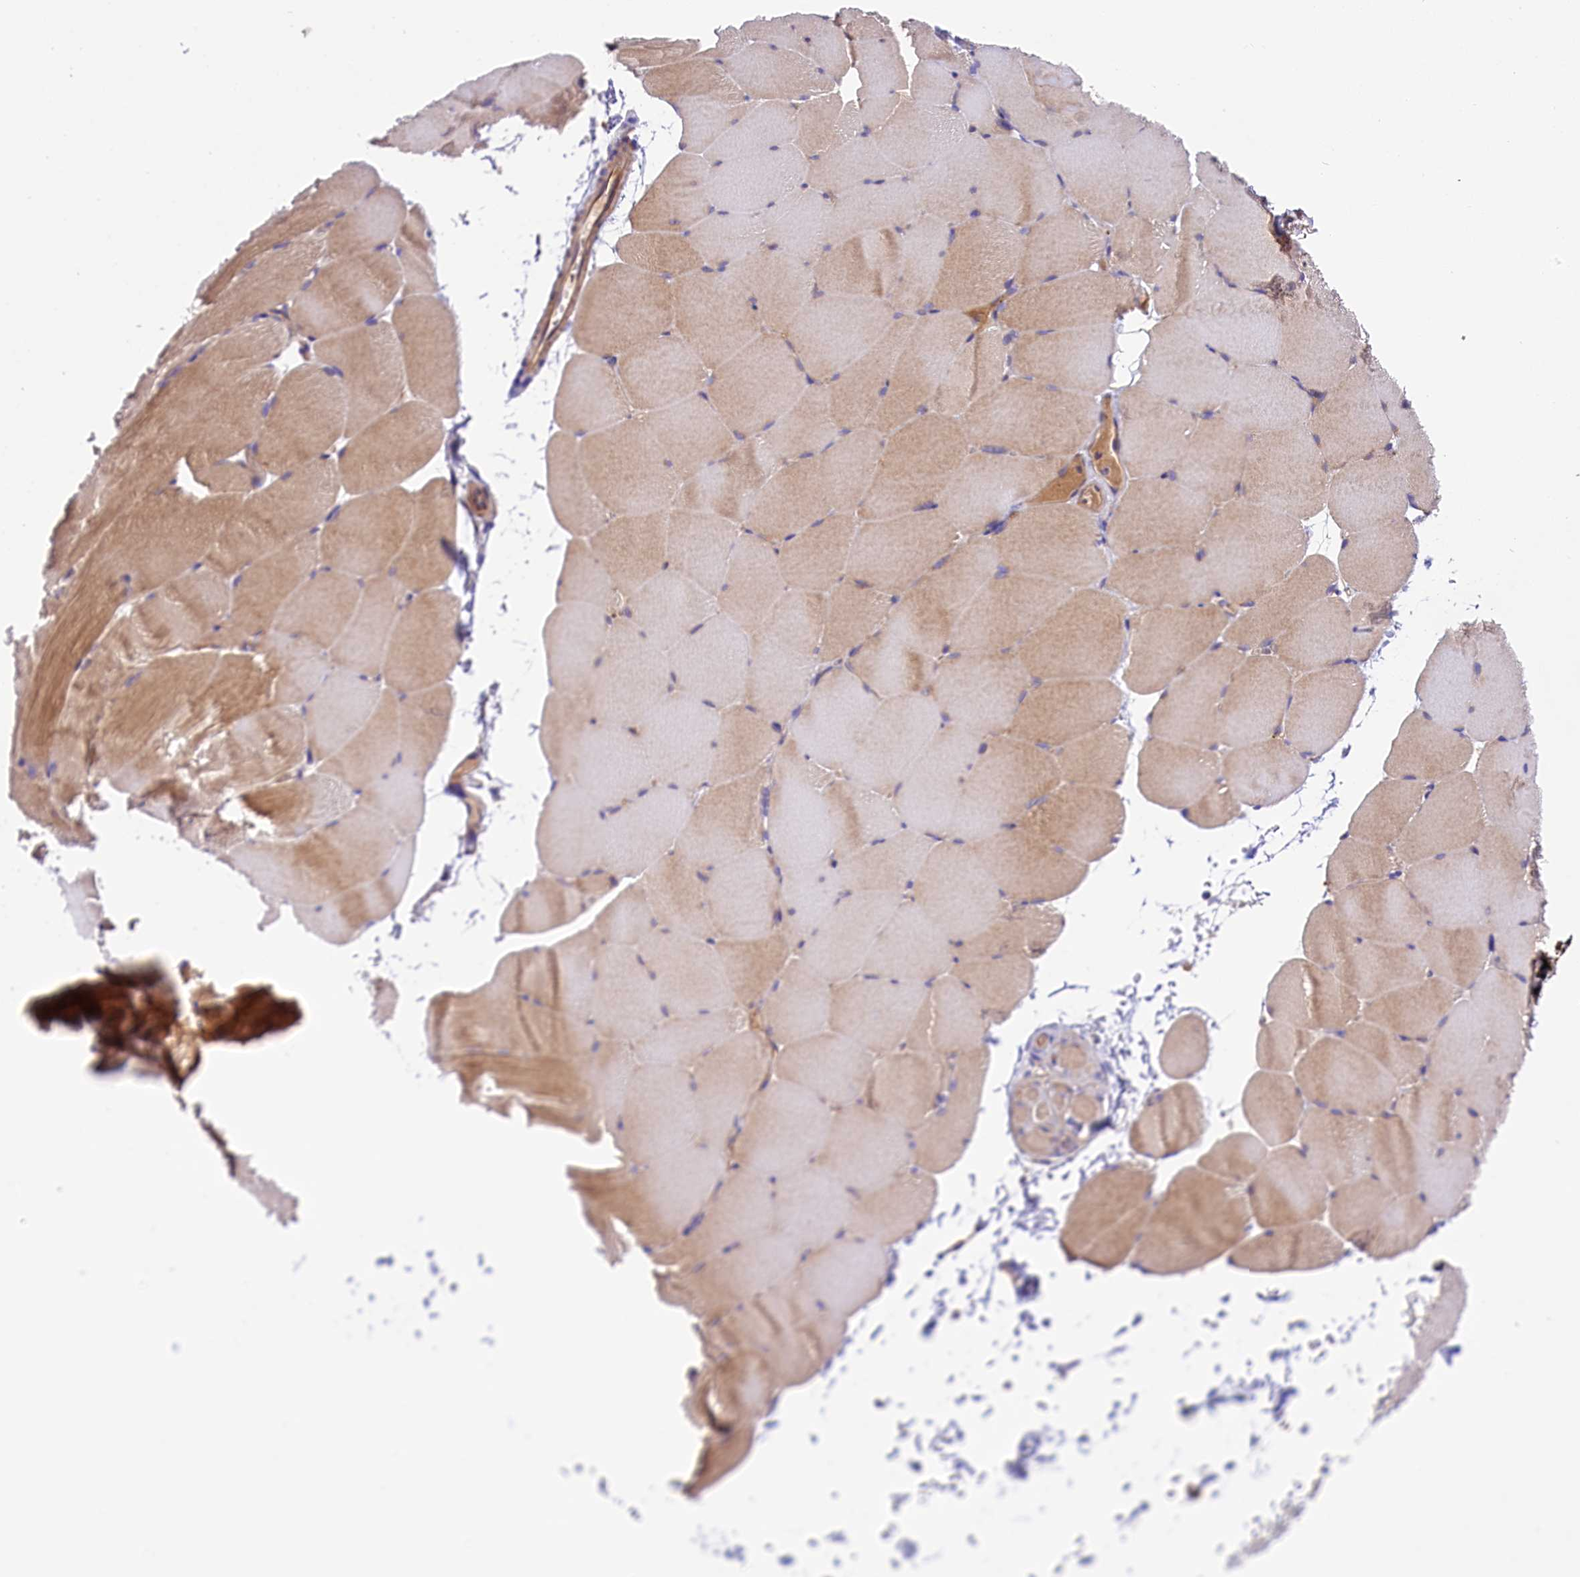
{"staining": {"intensity": "weak", "quantity": "25%-75%", "location": "cytoplasmic/membranous"}, "tissue": "skeletal muscle", "cell_type": "Myocytes", "image_type": "normal", "snomed": [{"axis": "morphology", "description": "Normal tissue, NOS"}, {"axis": "topography", "description": "Skeletal muscle"}, {"axis": "topography", "description": "Parathyroid gland"}], "caption": "Approximately 25%-75% of myocytes in normal human skeletal muscle reveal weak cytoplasmic/membranous protein expression as visualized by brown immunohistochemical staining.", "gene": "SPG11", "patient": {"sex": "female", "age": 37}}